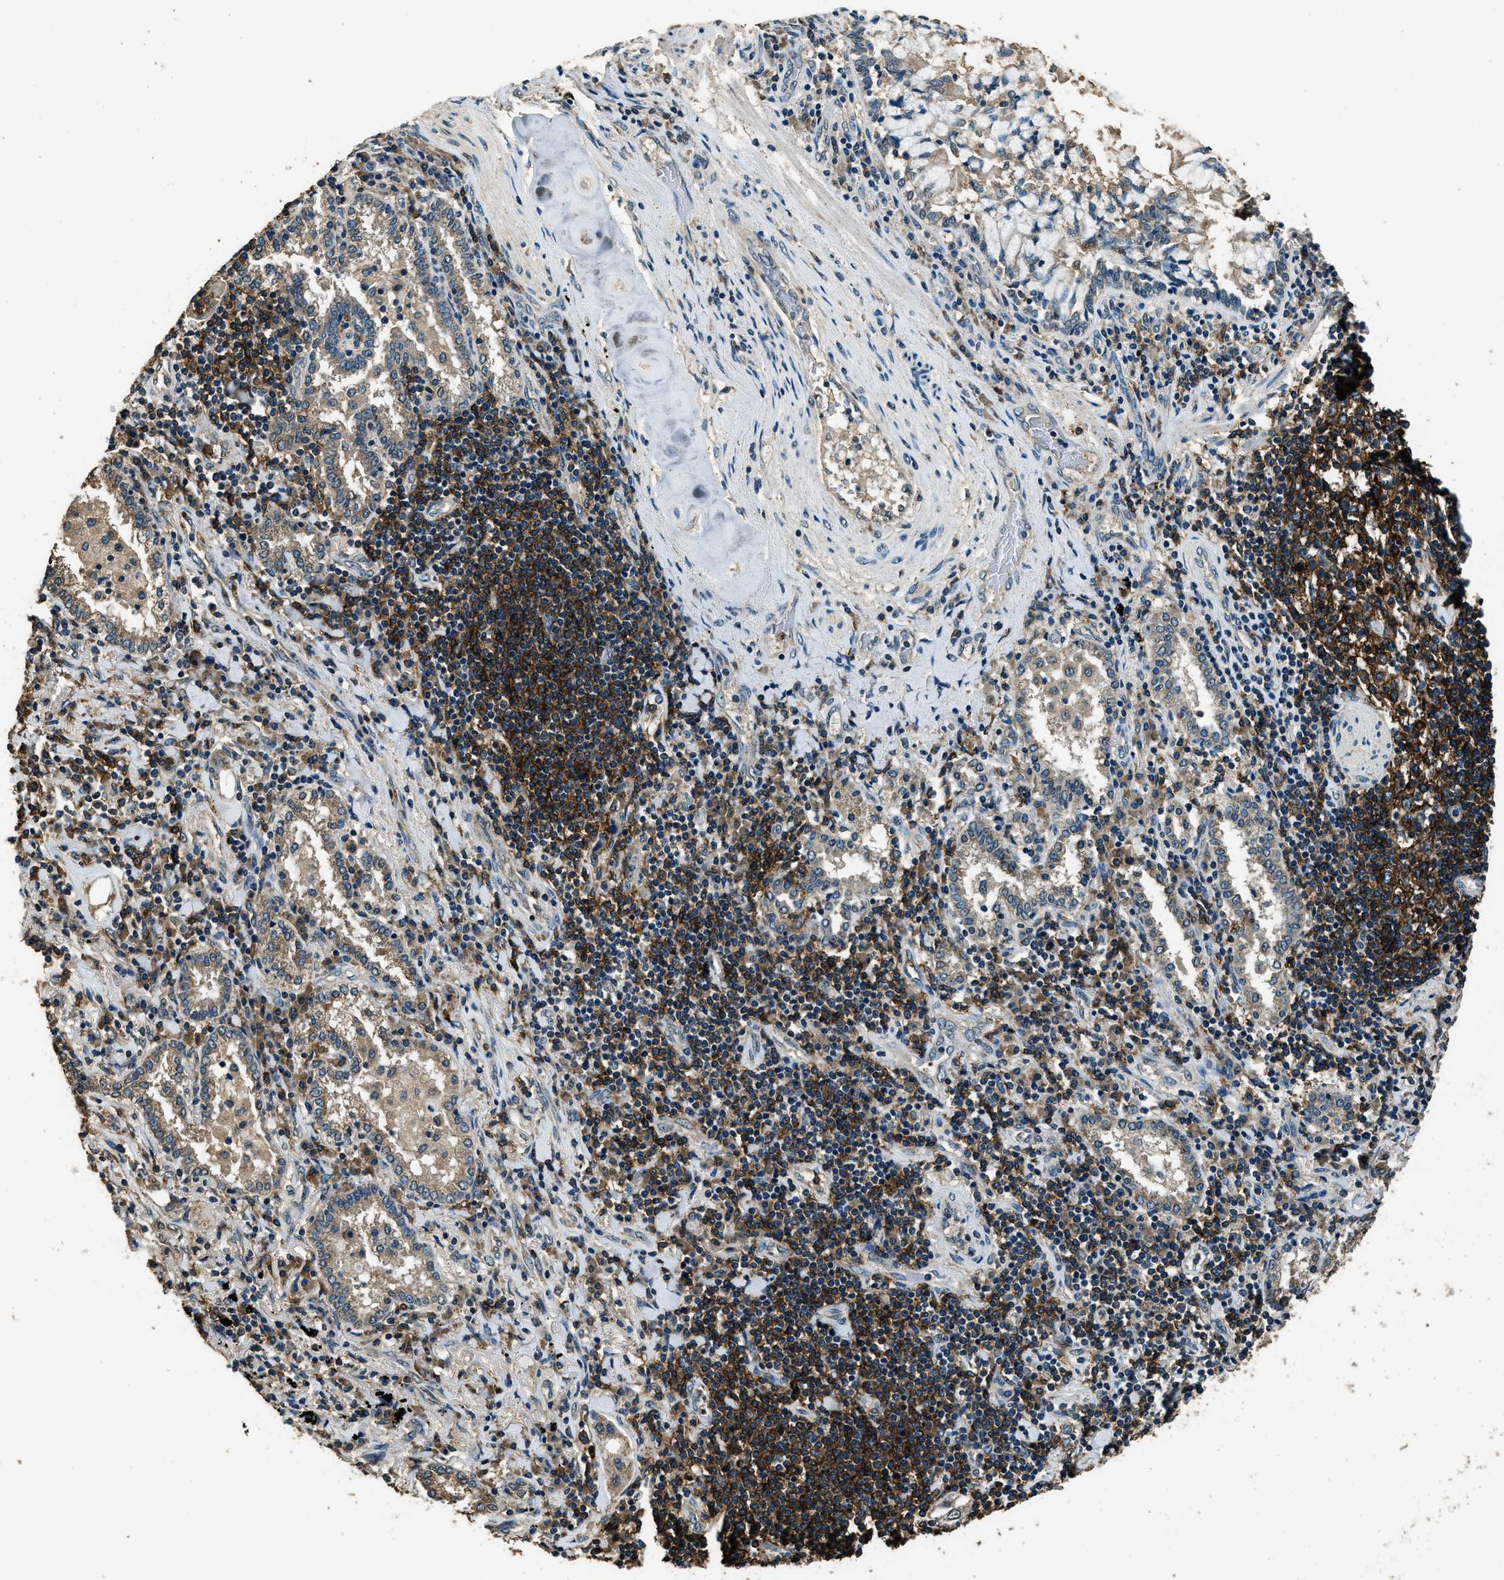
{"staining": {"intensity": "weak", "quantity": "25%-75%", "location": "cytoplasmic/membranous"}, "tissue": "lung cancer", "cell_type": "Tumor cells", "image_type": "cancer", "snomed": [{"axis": "morphology", "description": "Adenocarcinoma, NOS"}, {"axis": "topography", "description": "Lung"}], "caption": "The histopathology image displays staining of lung cancer (adenocarcinoma), revealing weak cytoplasmic/membranous protein expression (brown color) within tumor cells.", "gene": "SALL3", "patient": {"sex": "female", "age": 65}}